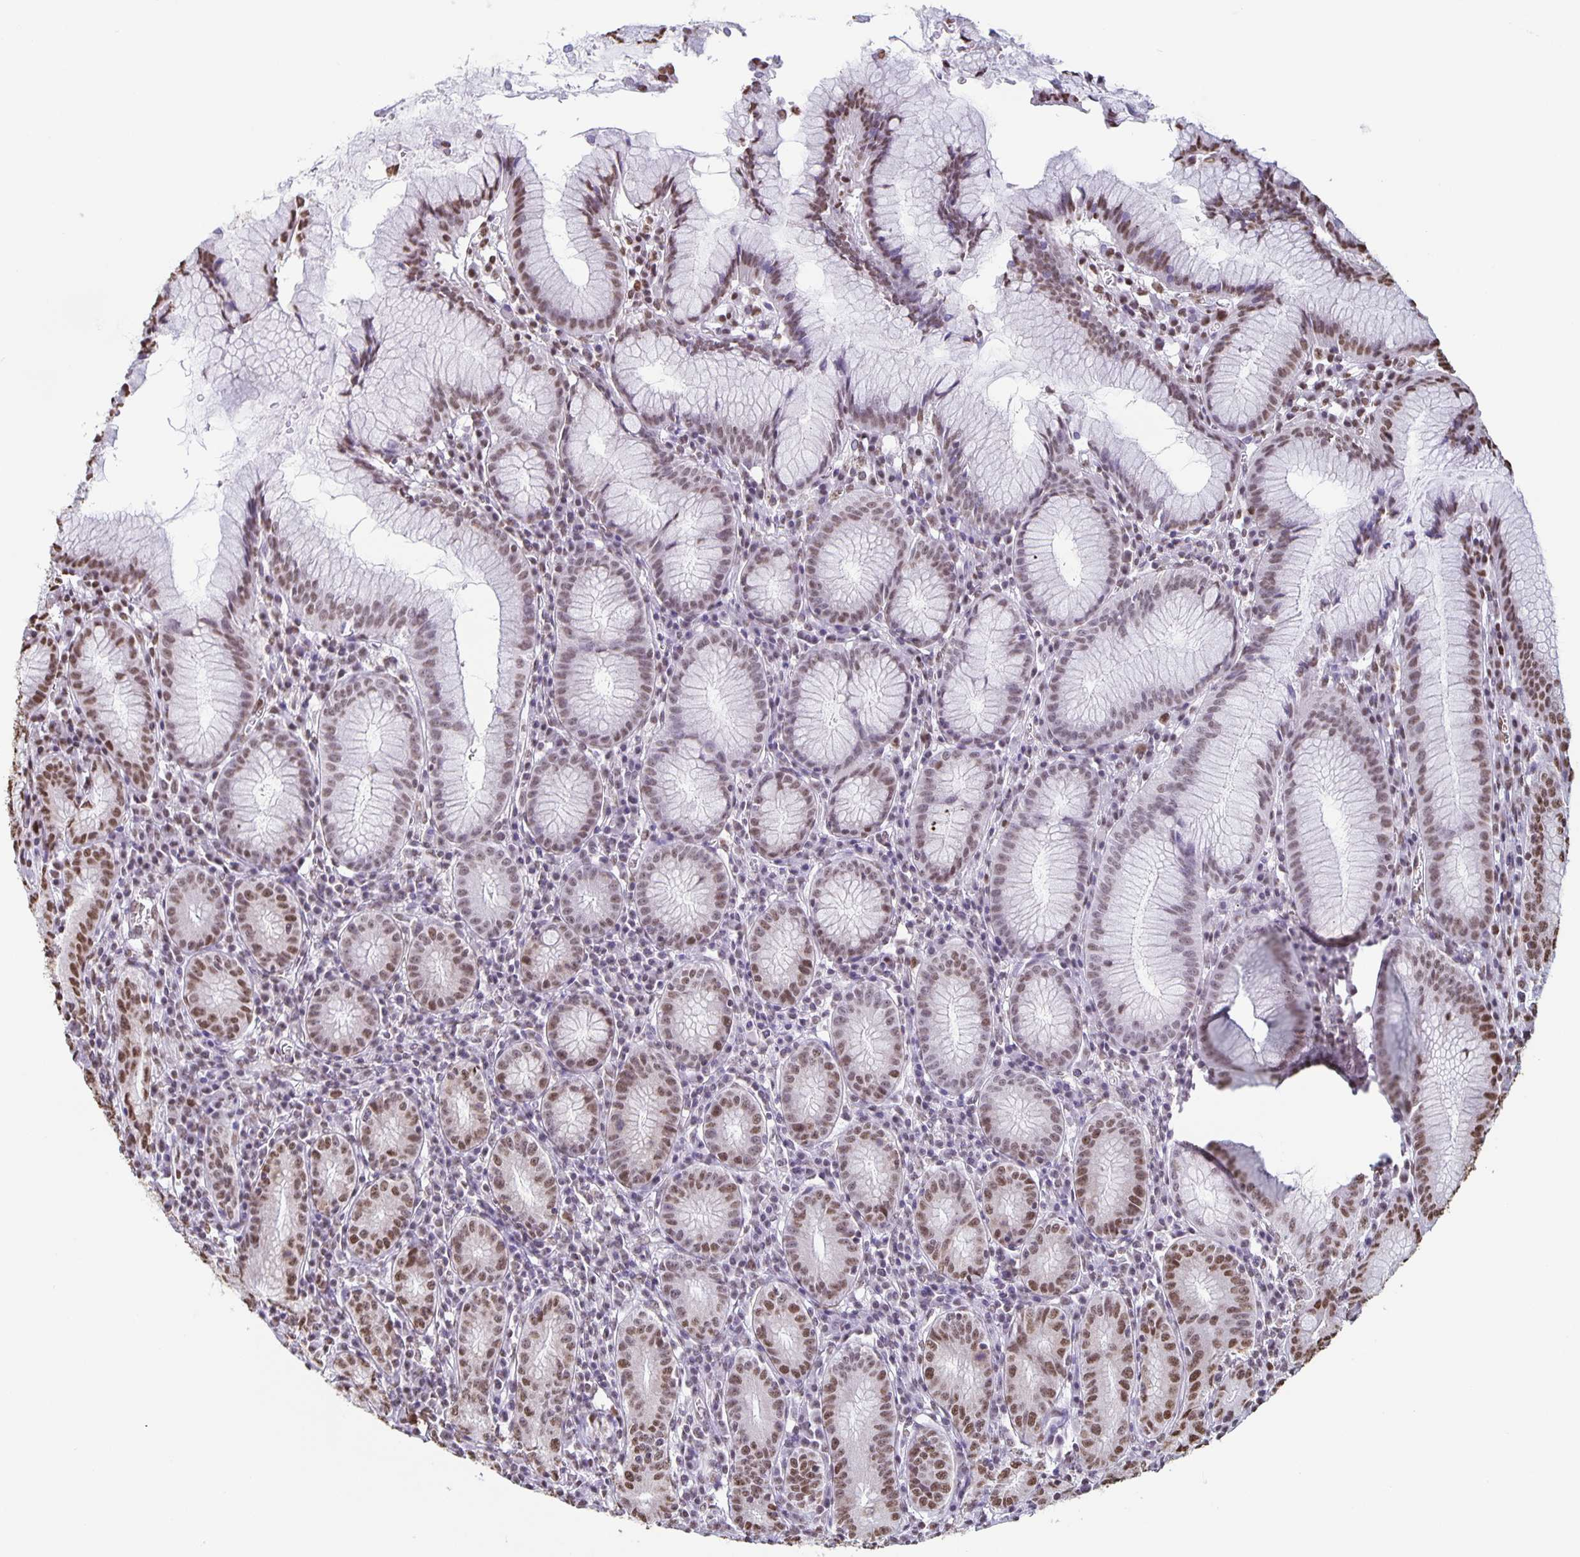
{"staining": {"intensity": "moderate", "quantity": "25%-75%", "location": "nuclear"}, "tissue": "stomach", "cell_type": "Glandular cells", "image_type": "normal", "snomed": [{"axis": "morphology", "description": "Normal tissue, NOS"}, {"axis": "topography", "description": "Stomach"}], "caption": "Stomach was stained to show a protein in brown. There is medium levels of moderate nuclear staining in about 25%-75% of glandular cells. The protein of interest is shown in brown color, while the nuclei are stained blue.", "gene": "DUT", "patient": {"sex": "male", "age": 55}}